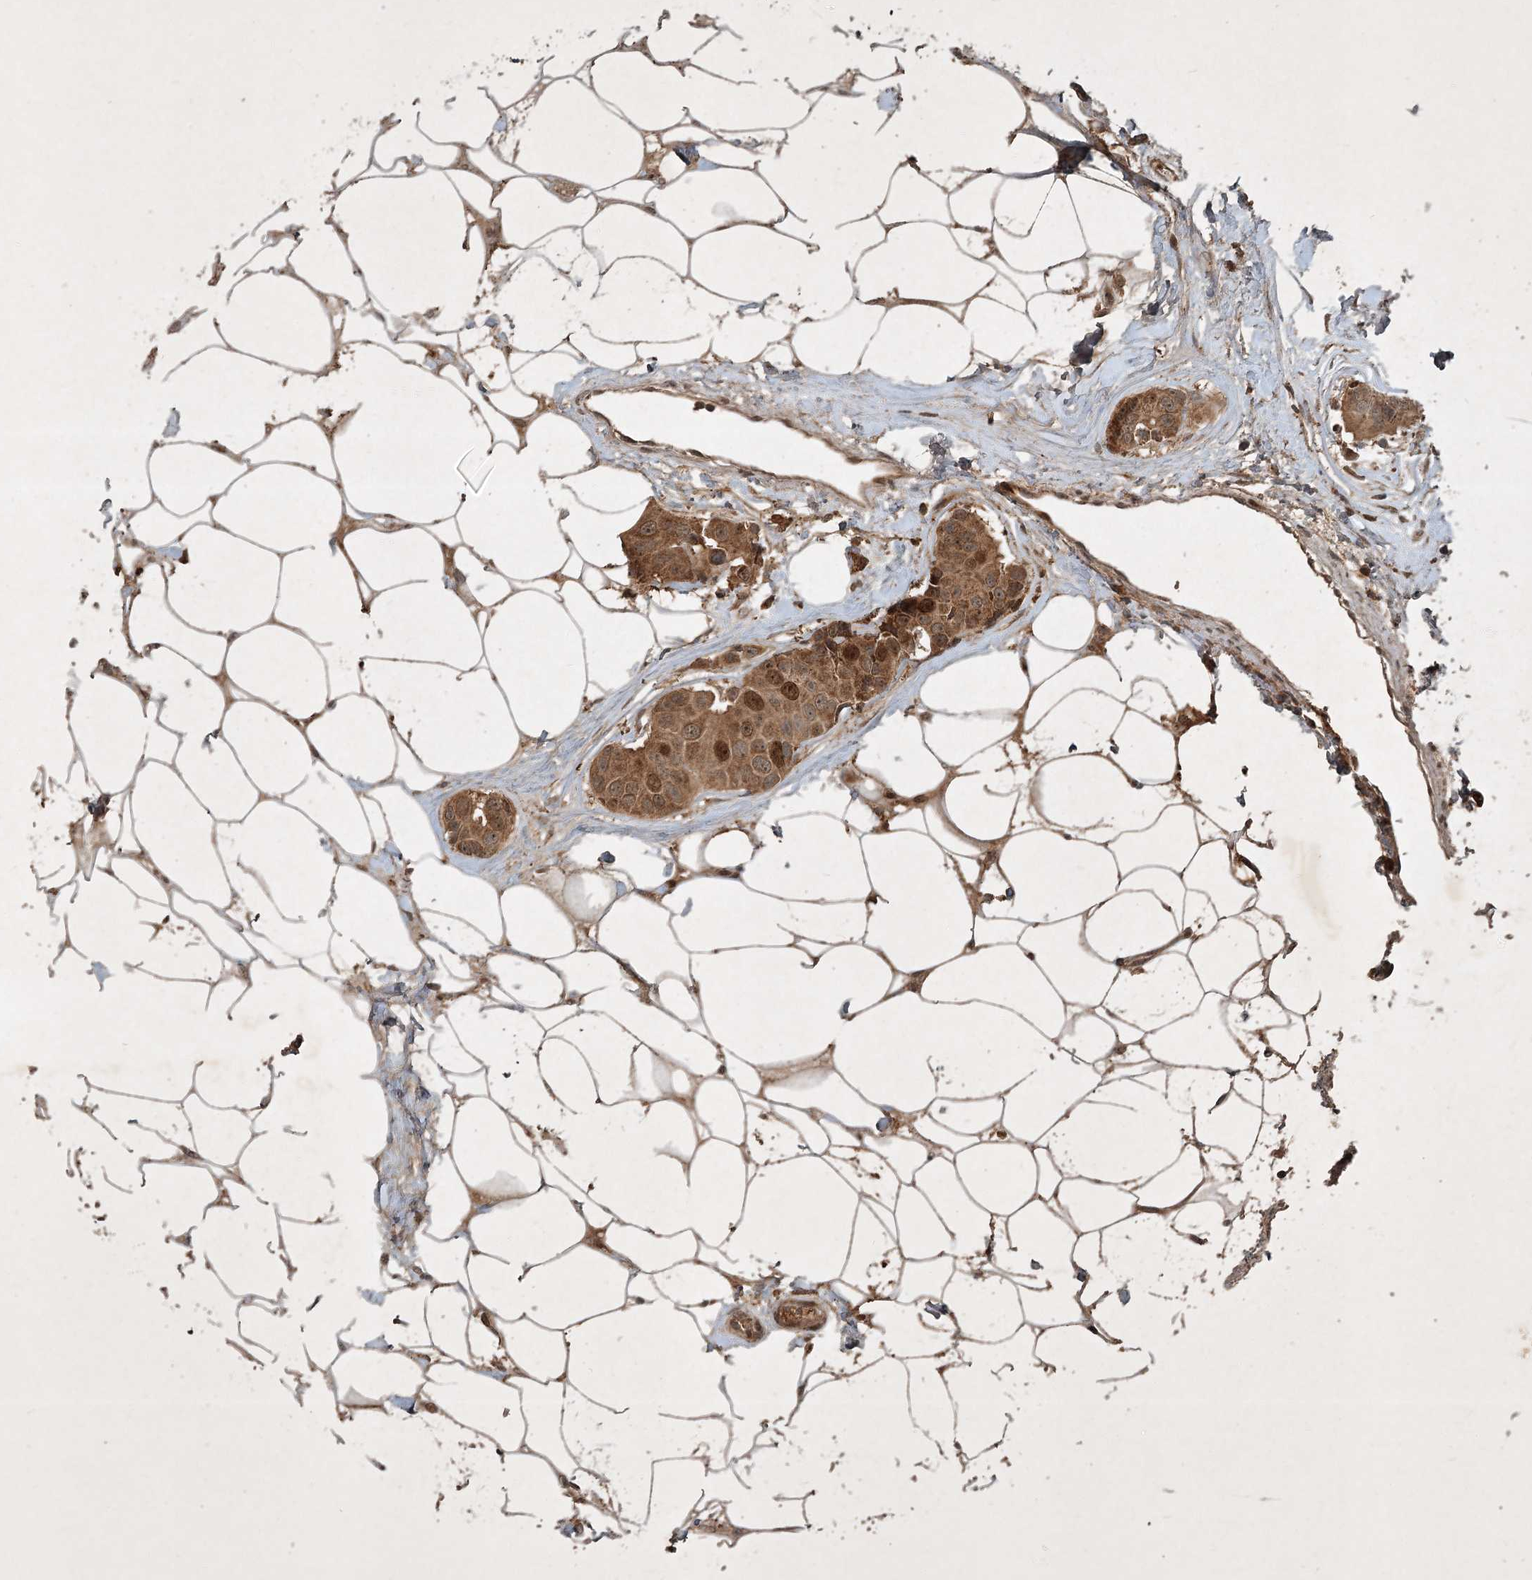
{"staining": {"intensity": "moderate", "quantity": ">75%", "location": "cytoplasmic/membranous,nuclear"}, "tissue": "breast cancer", "cell_type": "Tumor cells", "image_type": "cancer", "snomed": [{"axis": "morphology", "description": "Normal tissue, NOS"}, {"axis": "morphology", "description": "Duct carcinoma"}, {"axis": "topography", "description": "Breast"}], "caption": "This is a photomicrograph of immunohistochemistry staining of breast intraductal carcinoma, which shows moderate expression in the cytoplasmic/membranous and nuclear of tumor cells.", "gene": "UNC93A", "patient": {"sex": "female", "age": 39}}